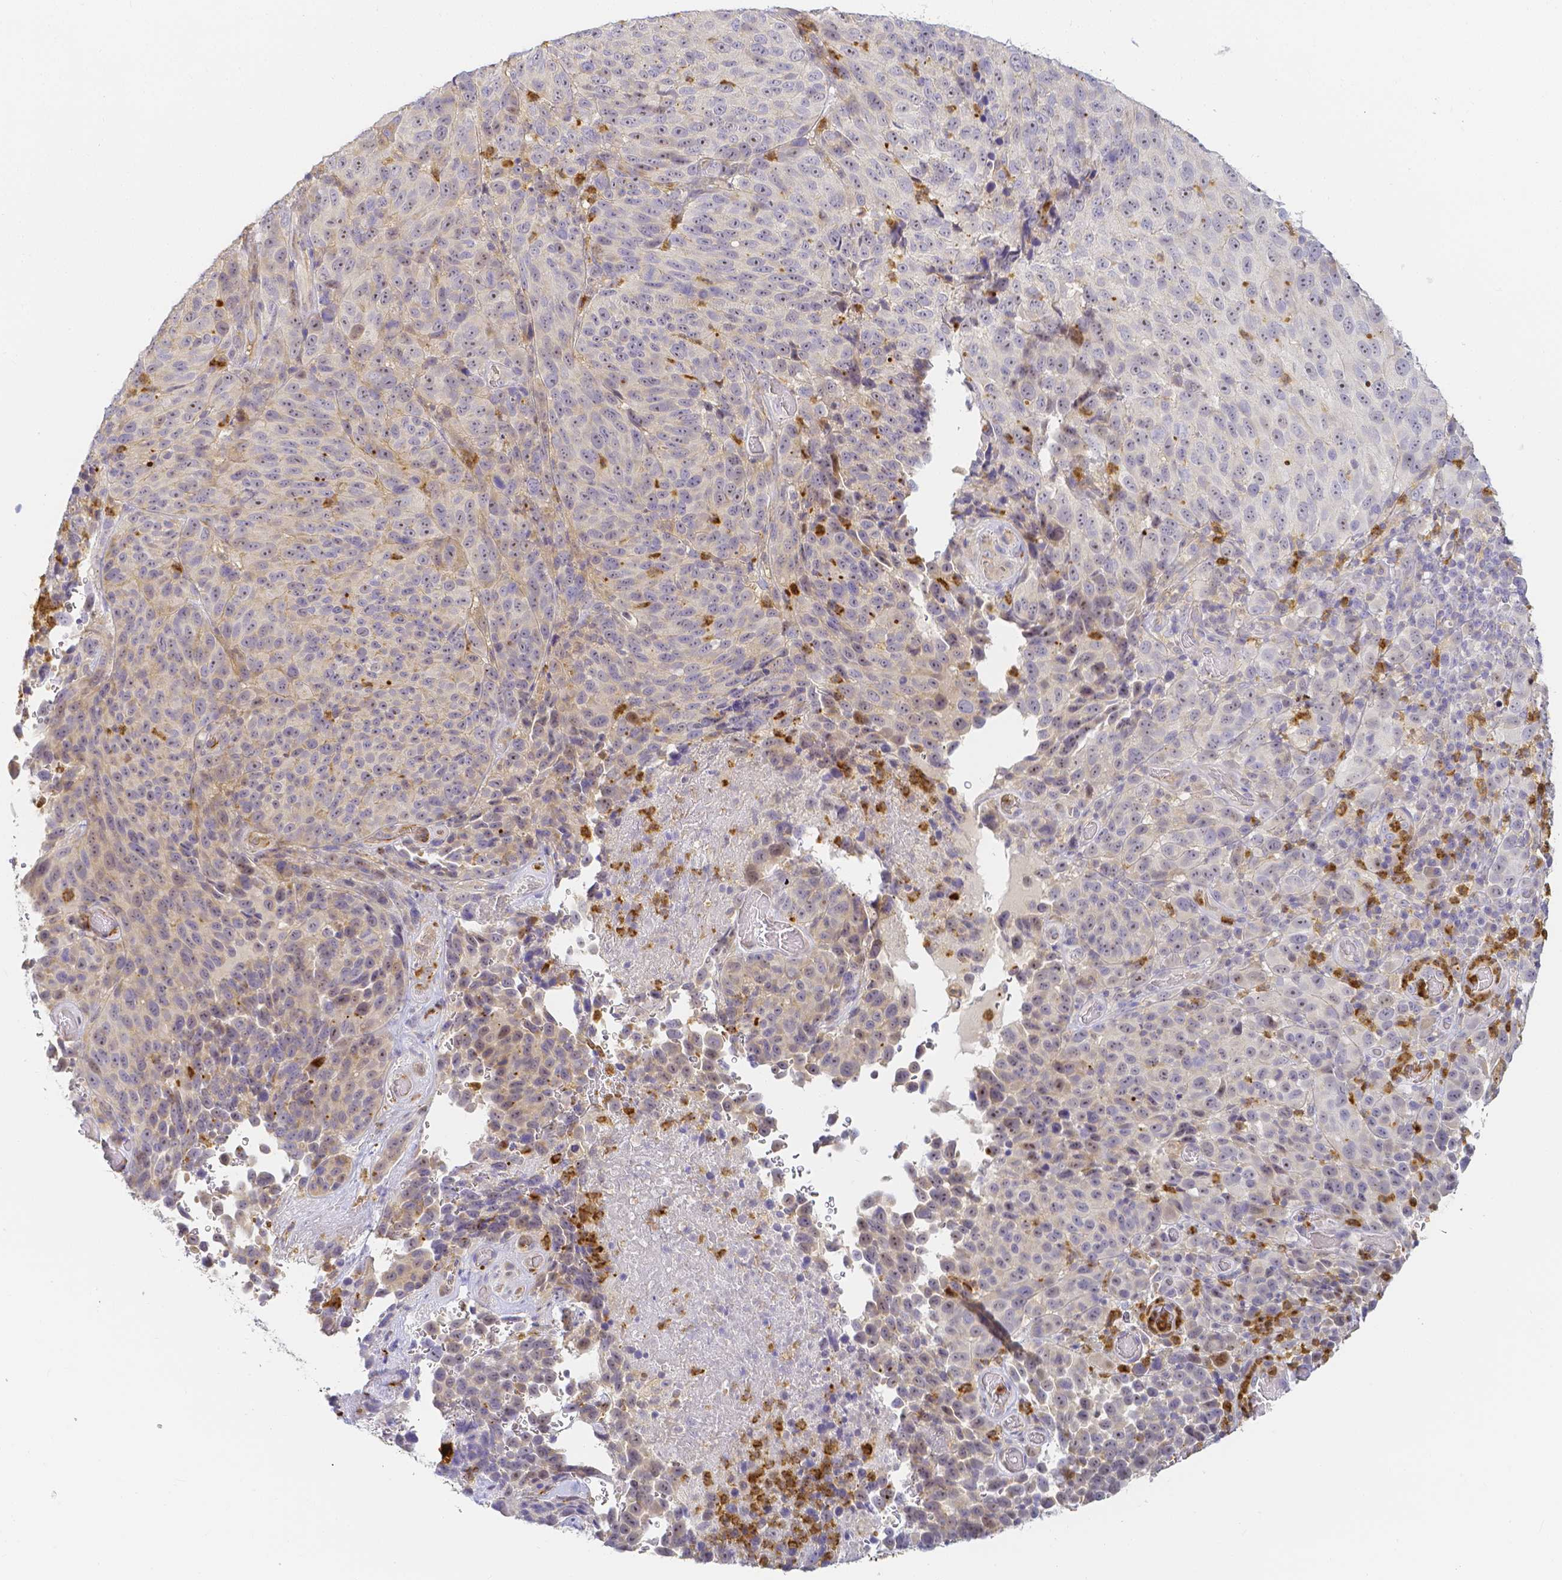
{"staining": {"intensity": "moderate", "quantity": "<25%", "location": "nuclear"}, "tissue": "melanoma", "cell_type": "Tumor cells", "image_type": "cancer", "snomed": [{"axis": "morphology", "description": "Malignant melanoma, NOS"}, {"axis": "topography", "description": "Skin"}], "caption": "High-magnification brightfield microscopy of malignant melanoma stained with DAB (brown) and counterstained with hematoxylin (blue). tumor cells exhibit moderate nuclear expression is appreciated in approximately<25% of cells.", "gene": "KCNH1", "patient": {"sex": "male", "age": 85}}